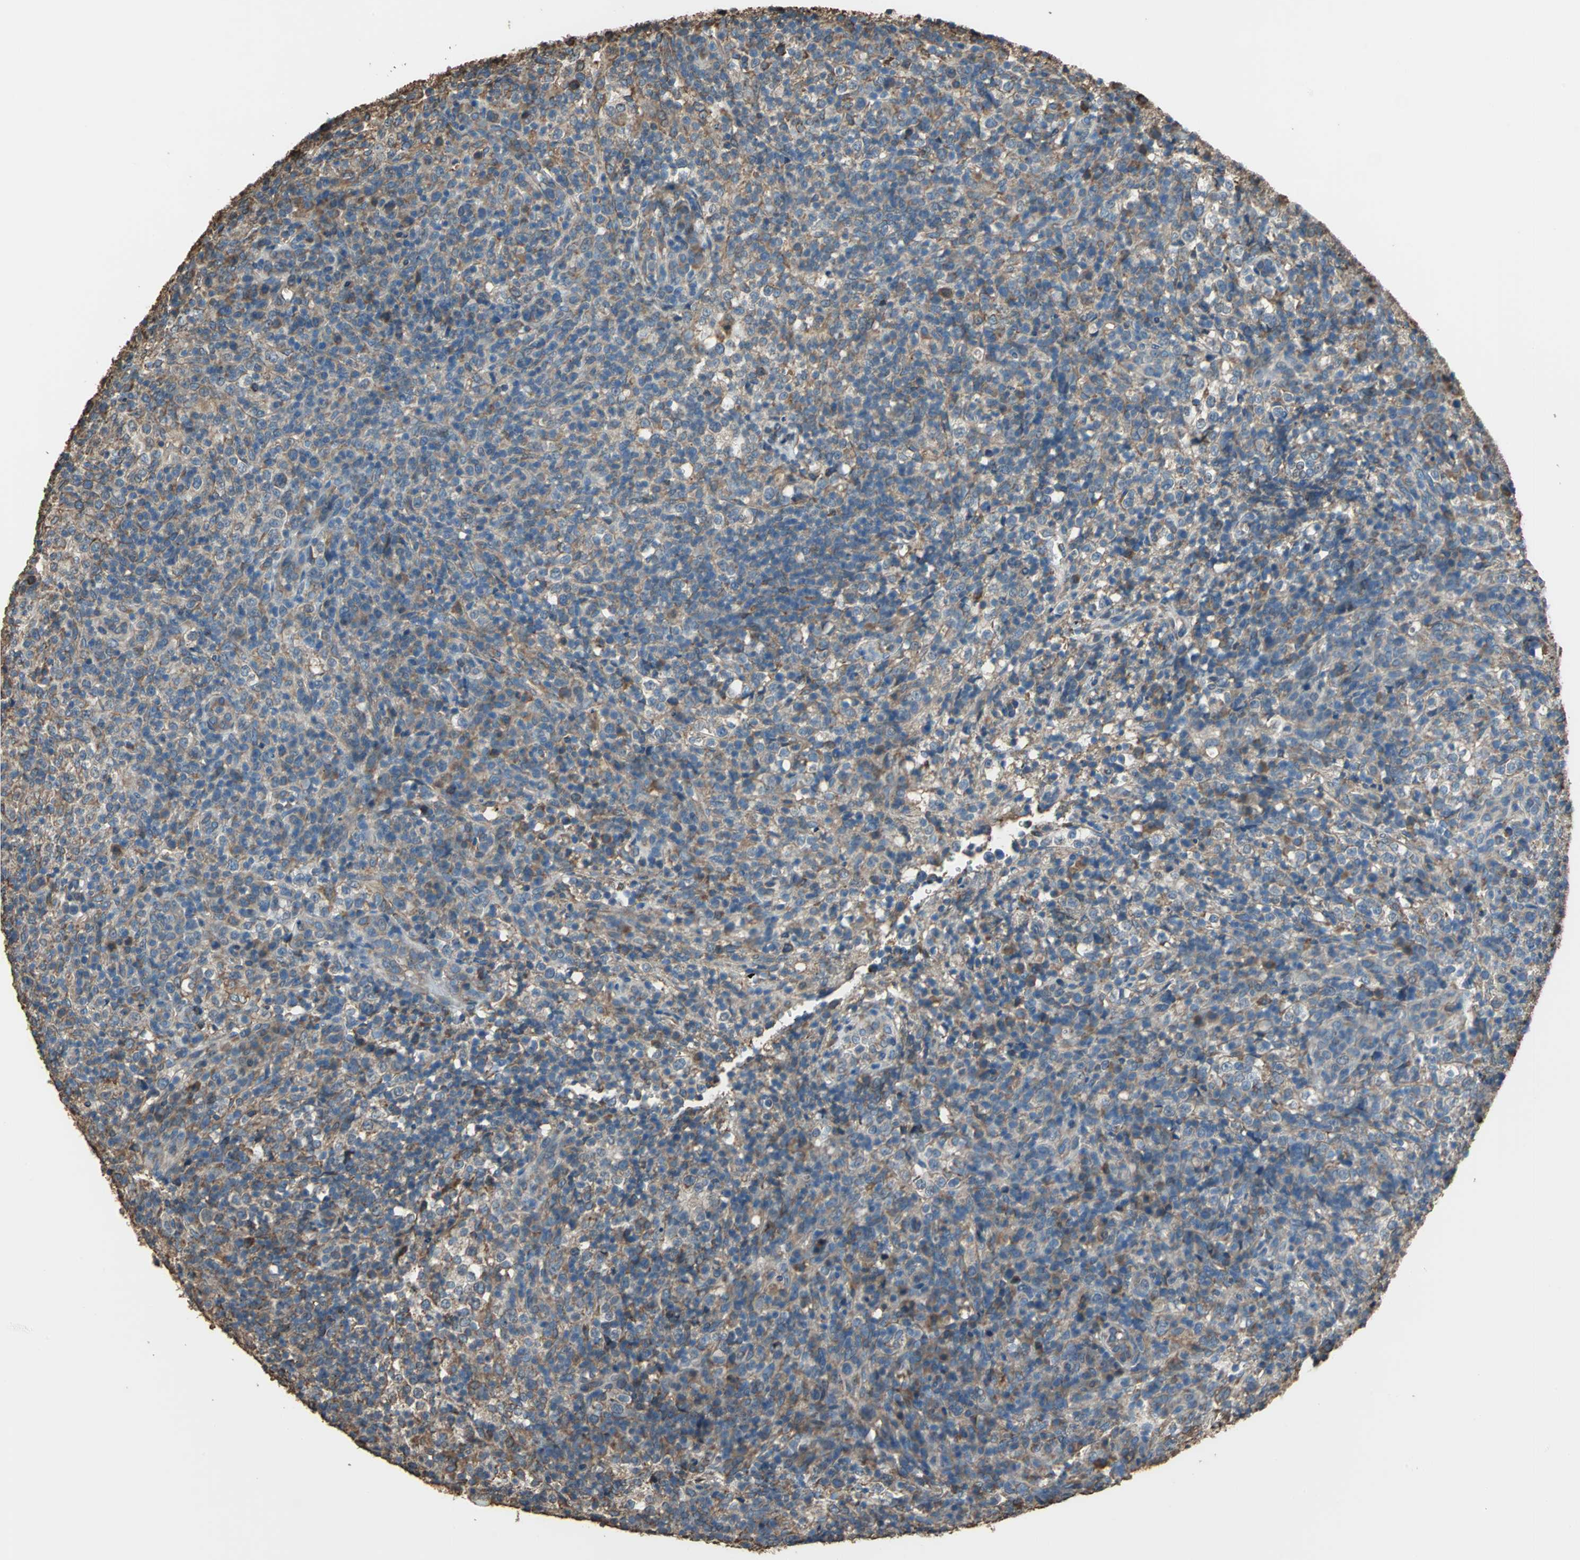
{"staining": {"intensity": "moderate", "quantity": ">75%", "location": "cytoplasmic/membranous"}, "tissue": "lymphoma", "cell_type": "Tumor cells", "image_type": "cancer", "snomed": [{"axis": "morphology", "description": "Malignant lymphoma, non-Hodgkin's type, High grade"}, {"axis": "topography", "description": "Lymph node"}], "caption": "IHC staining of lymphoma, which exhibits medium levels of moderate cytoplasmic/membranous positivity in approximately >75% of tumor cells indicating moderate cytoplasmic/membranous protein expression. The staining was performed using DAB (3,3'-diaminobenzidine) (brown) for protein detection and nuclei were counterstained in hematoxylin (blue).", "gene": "GPANK1", "patient": {"sex": "female", "age": 76}}